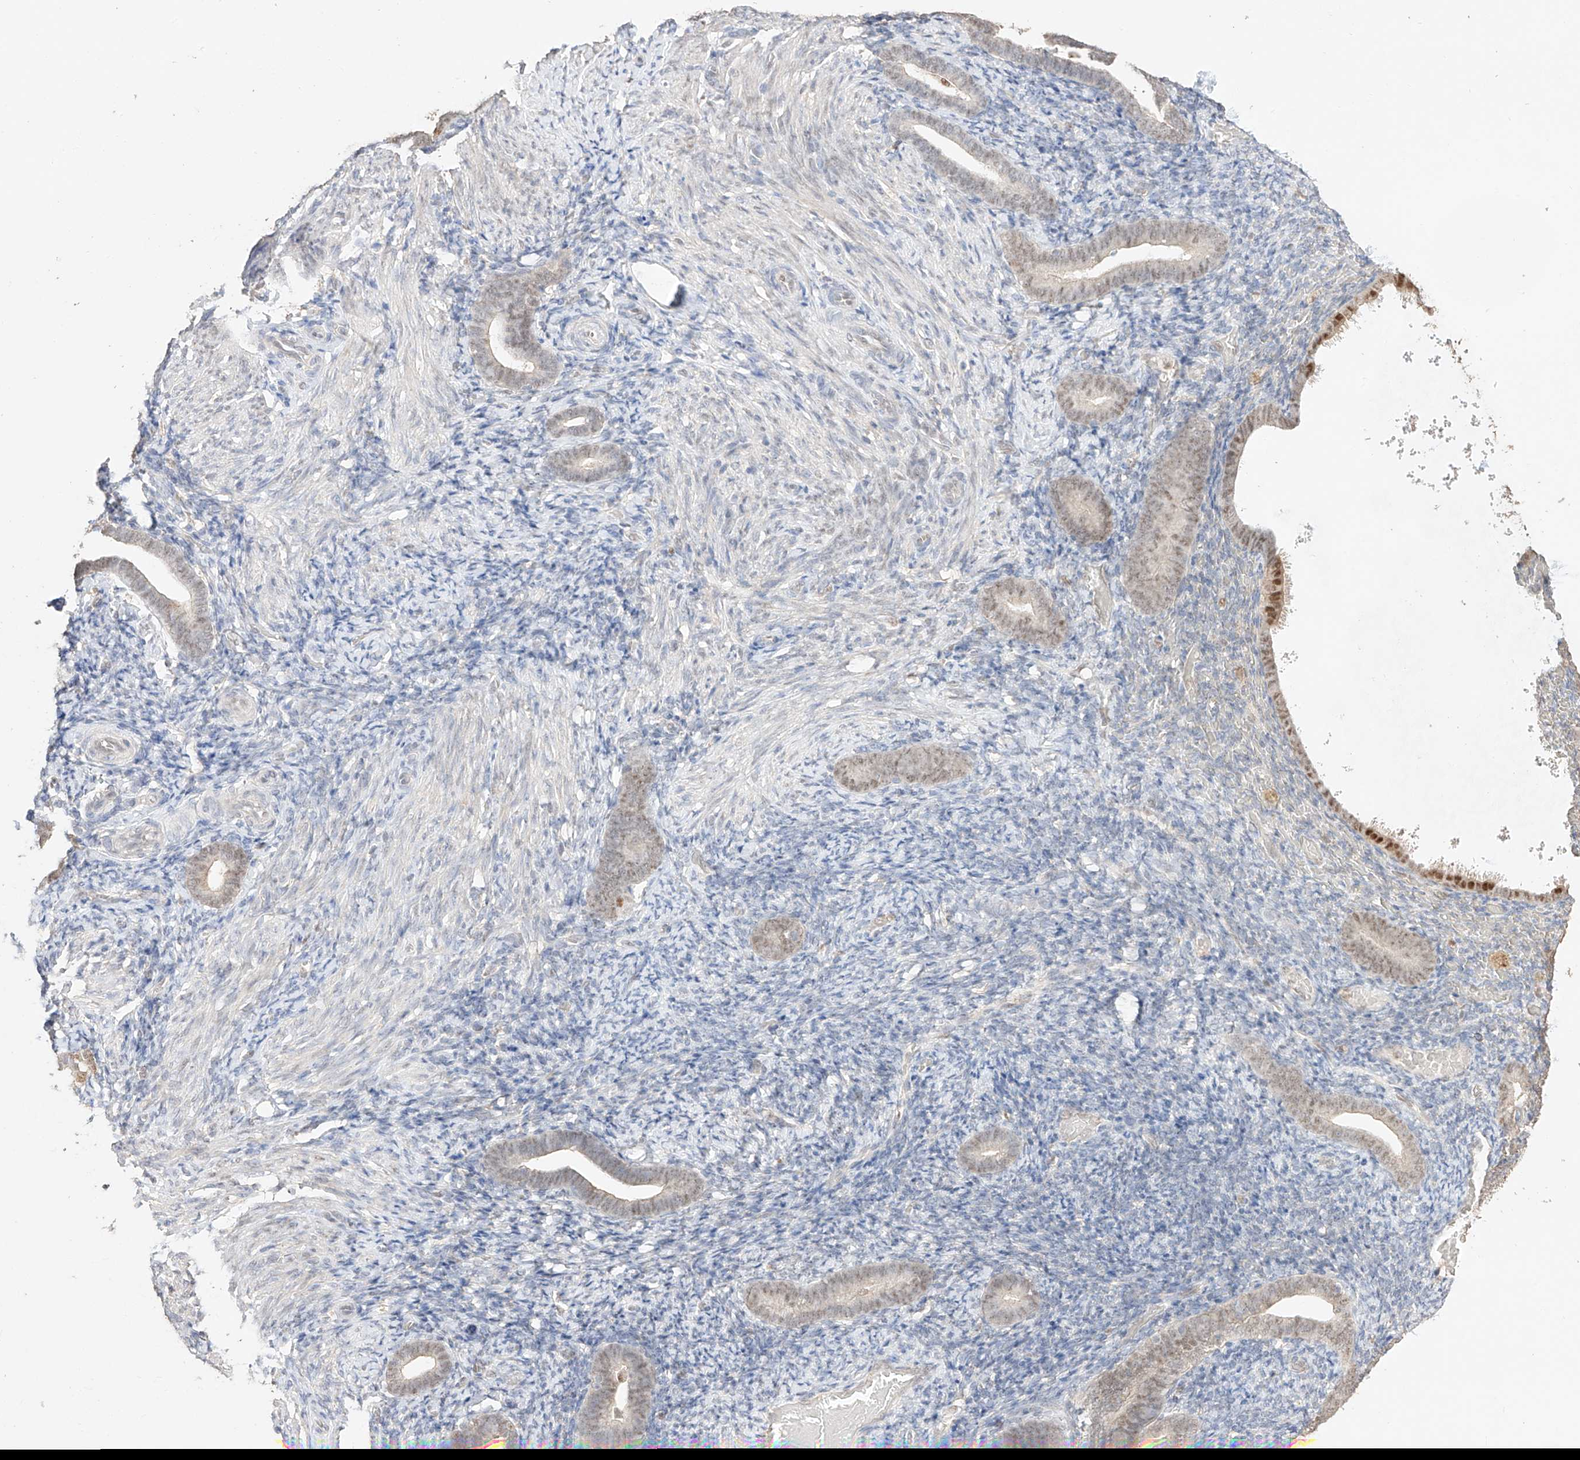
{"staining": {"intensity": "weak", "quantity": "<25%", "location": "nuclear"}, "tissue": "endometrium", "cell_type": "Cells in endometrial stroma", "image_type": "normal", "snomed": [{"axis": "morphology", "description": "Normal tissue, NOS"}, {"axis": "topography", "description": "Endometrium"}], "caption": "Endometrium was stained to show a protein in brown. There is no significant expression in cells in endometrial stroma.", "gene": "APIP", "patient": {"sex": "female", "age": 51}}